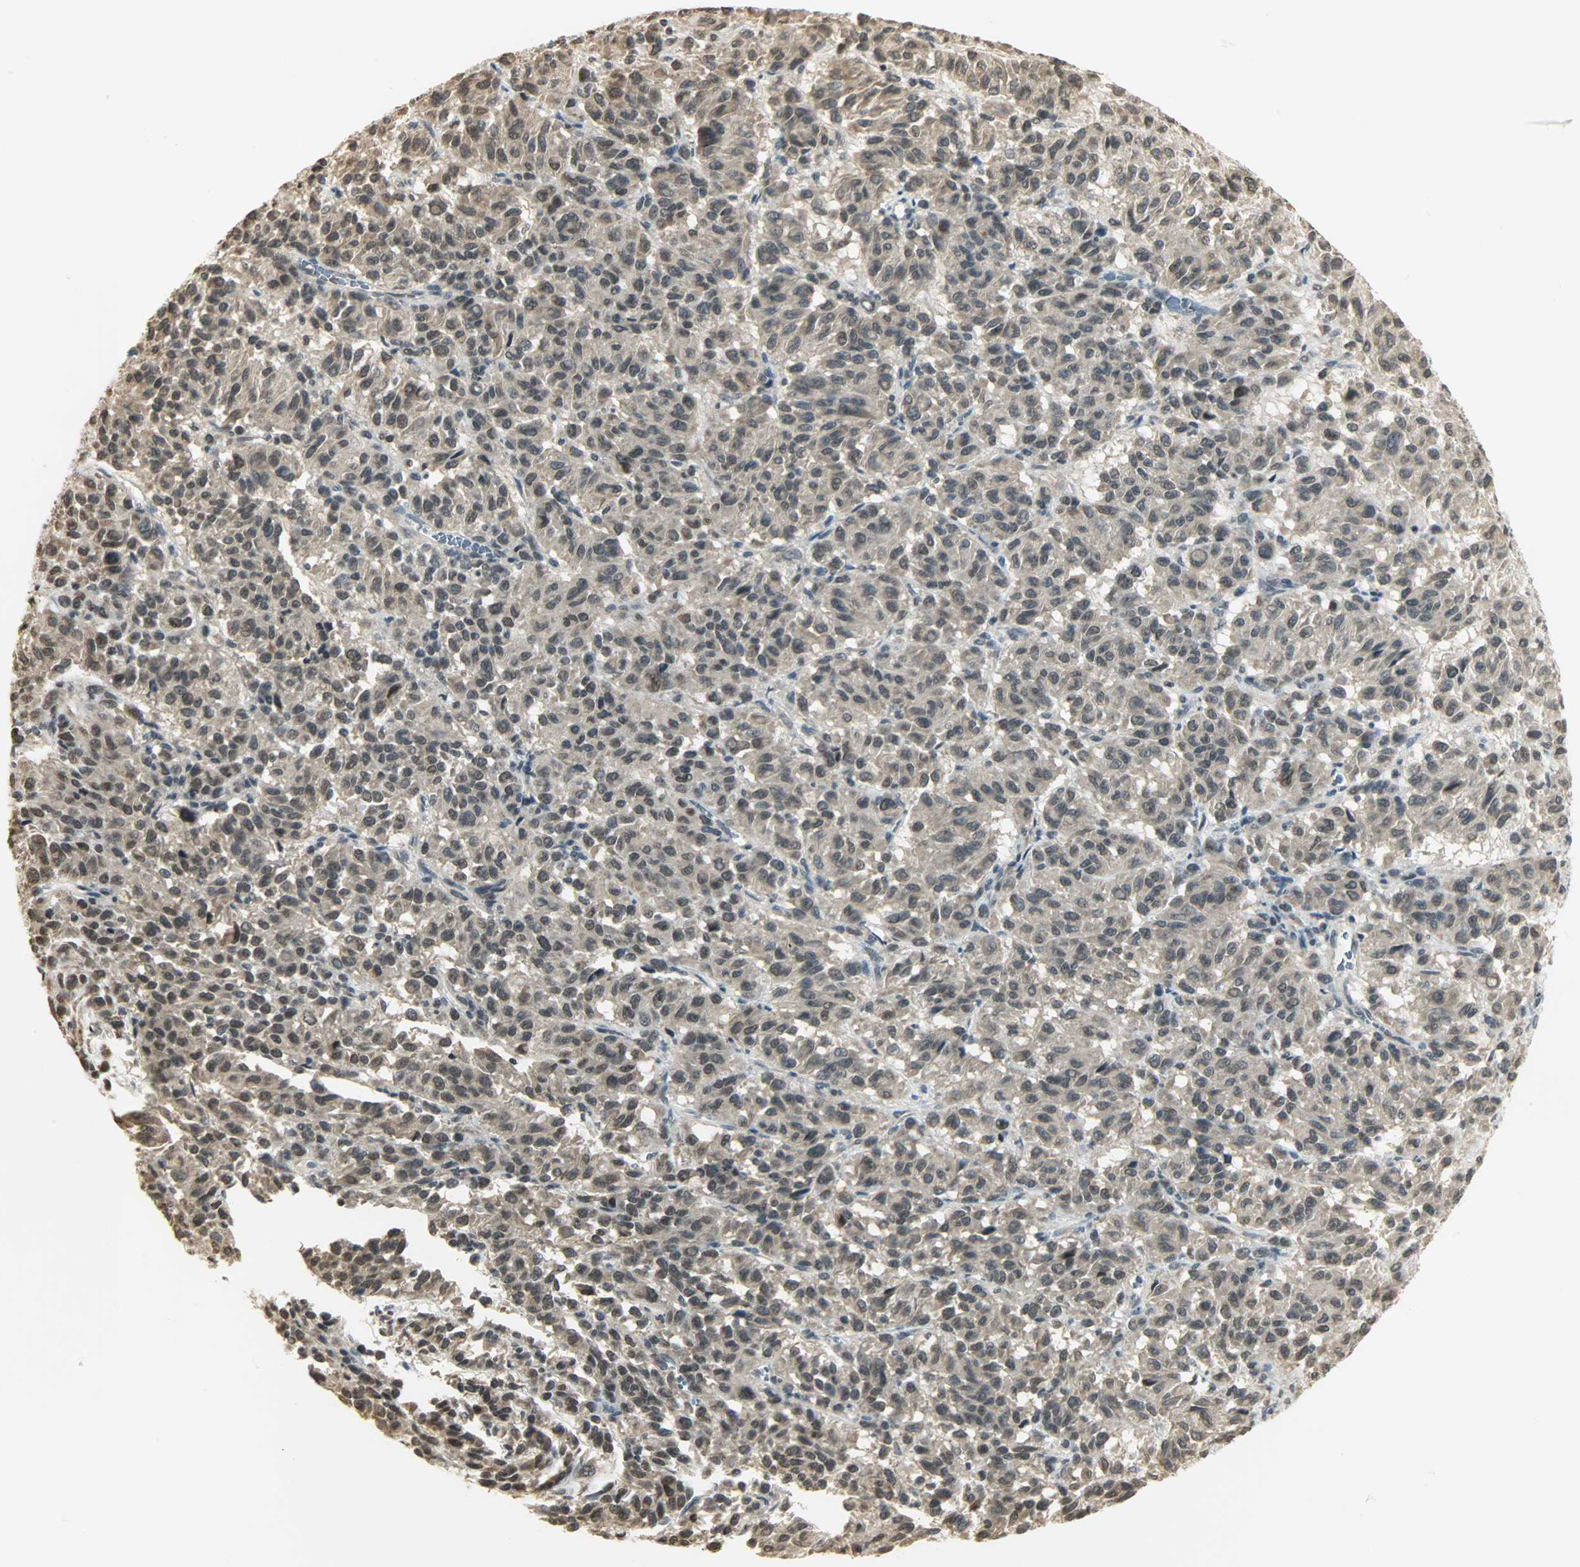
{"staining": {"intensity": "weak", "quantity": "25%-75%", "location": "cytoplasmic/membranous"}, "tissue": "melanoma", "cell_type": "Tumor cells", "image_type": "cancer", "snomed": [{"axis": "morphology", "description": "Malignant melanoma, Metastatic site"}, {"axis": "topography", "description": "Lung"}], "caption": "The micrograph demonstrates staining of malignant melanoma (metastatic site), revealing weak cytoplasmic/membranous protein staining (brown color) within tumor cells.", "gene": "SMARCA5", "patient": {"sex": "male", "age": 64}}